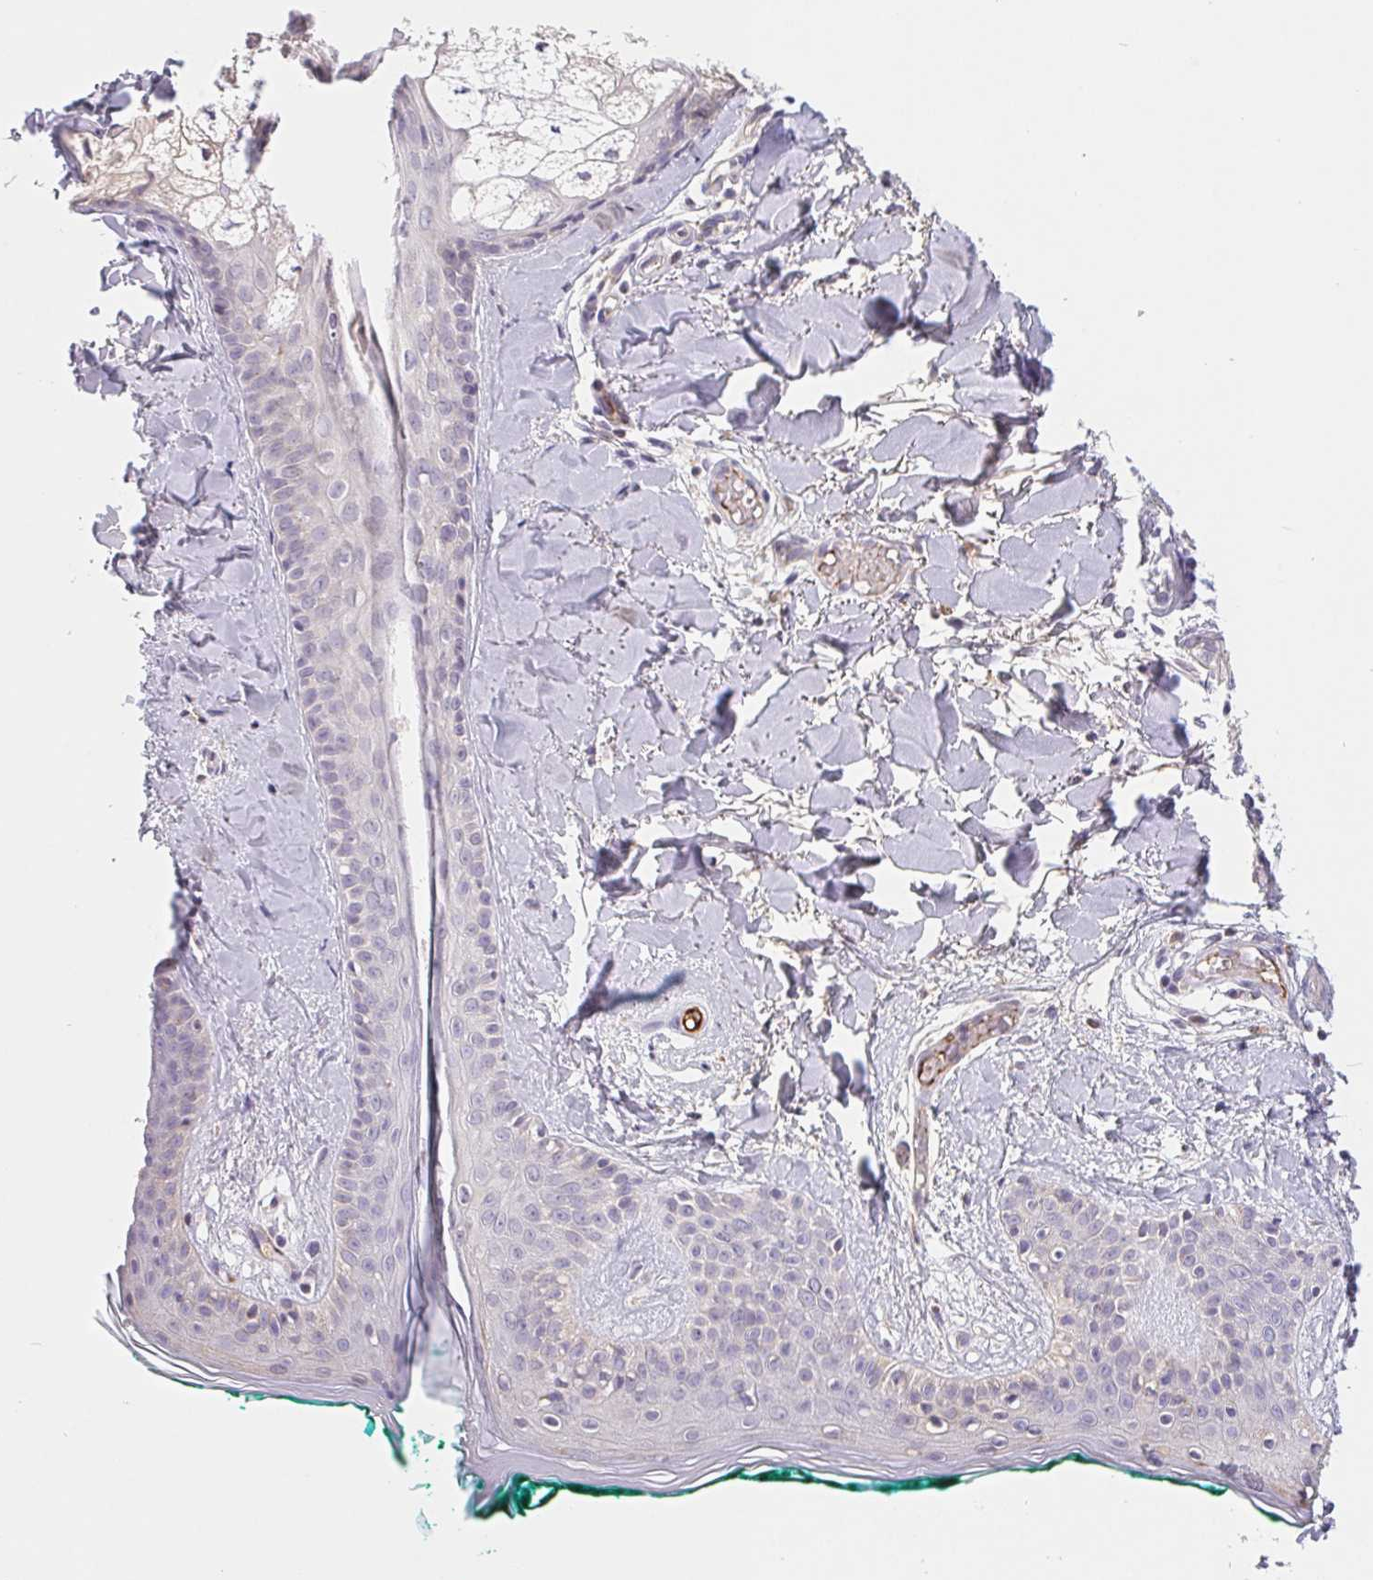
{"staining": {"intensity": "negative", "quantity": "none", "location": "none"}, "tissue": "skin", "cell_type": "Fibroblasts", "image_type": "normal", "snomed": [{"axis": "morphology", "description": "Normal tissue, NOS"}, {"axis": "topography", "description": "Skin"}], "caption": "Skin stained for a protein using IHC displays no expression fibroblasts.", "gene": "EMC6", "patient": {"sex": "female", "age": 34}}